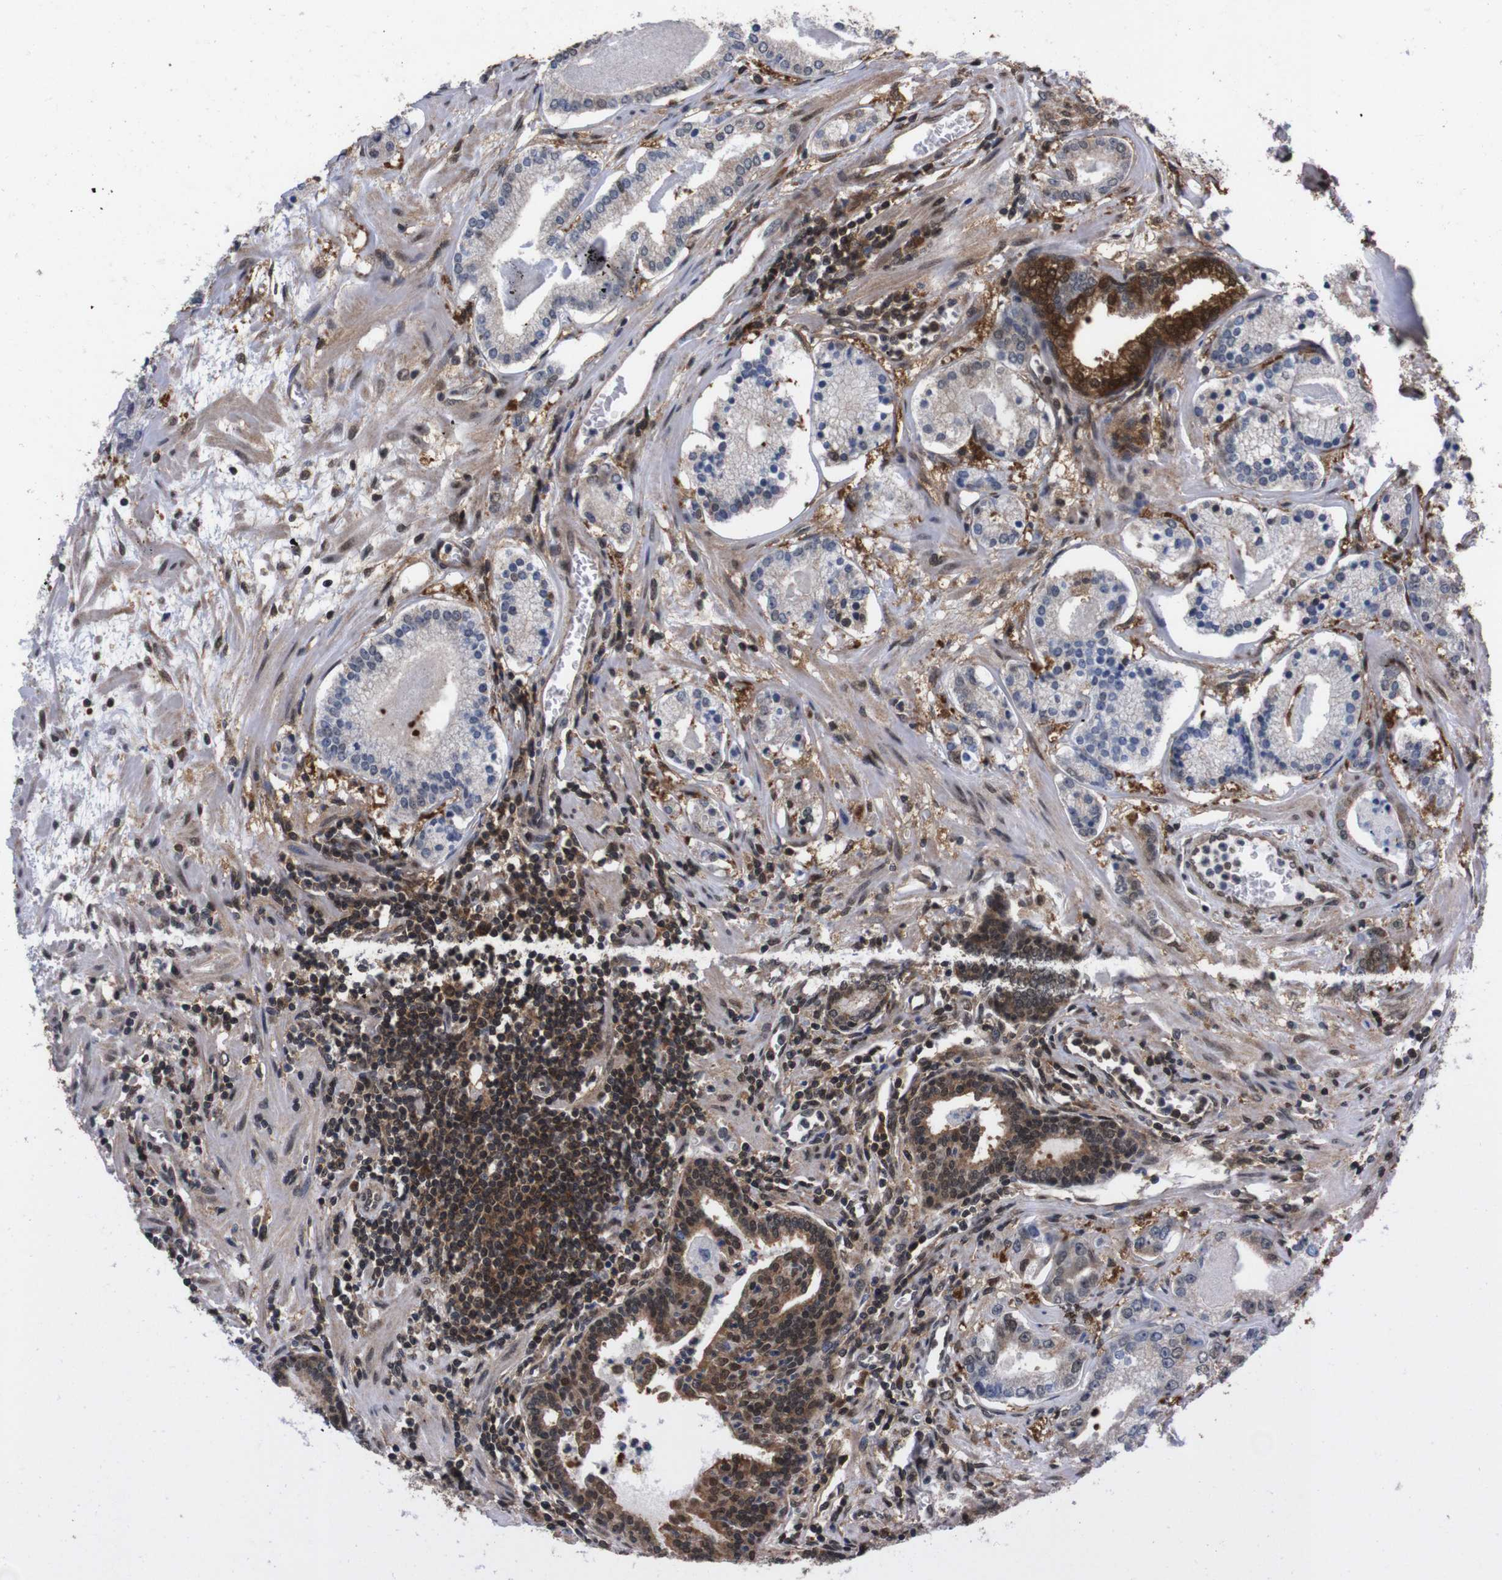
{"staining": {"intensity": "strong", "quantity": "25%-75%", "location": "cytoplasmic/membranous,nuclear"}, "tissue": "prostate cancer", "cell_type": "Tumor cells", "image_type": "cancer", "snomed": [{"axis": "morphology", "description": "Adenocarcinoma, Low grade"}, {"axis": "topography", "description": "Prostate"}], "caption": "Immunohistochemical staining of prostate cancer (low-grade adenocarcinoma) displays high levels of strong cytoplasmic/membranous and nuclear expression in about 25%-75% of tumor cells.", "gene": "UBQLN2", "patient": {"sex": "male", "age": 59}}